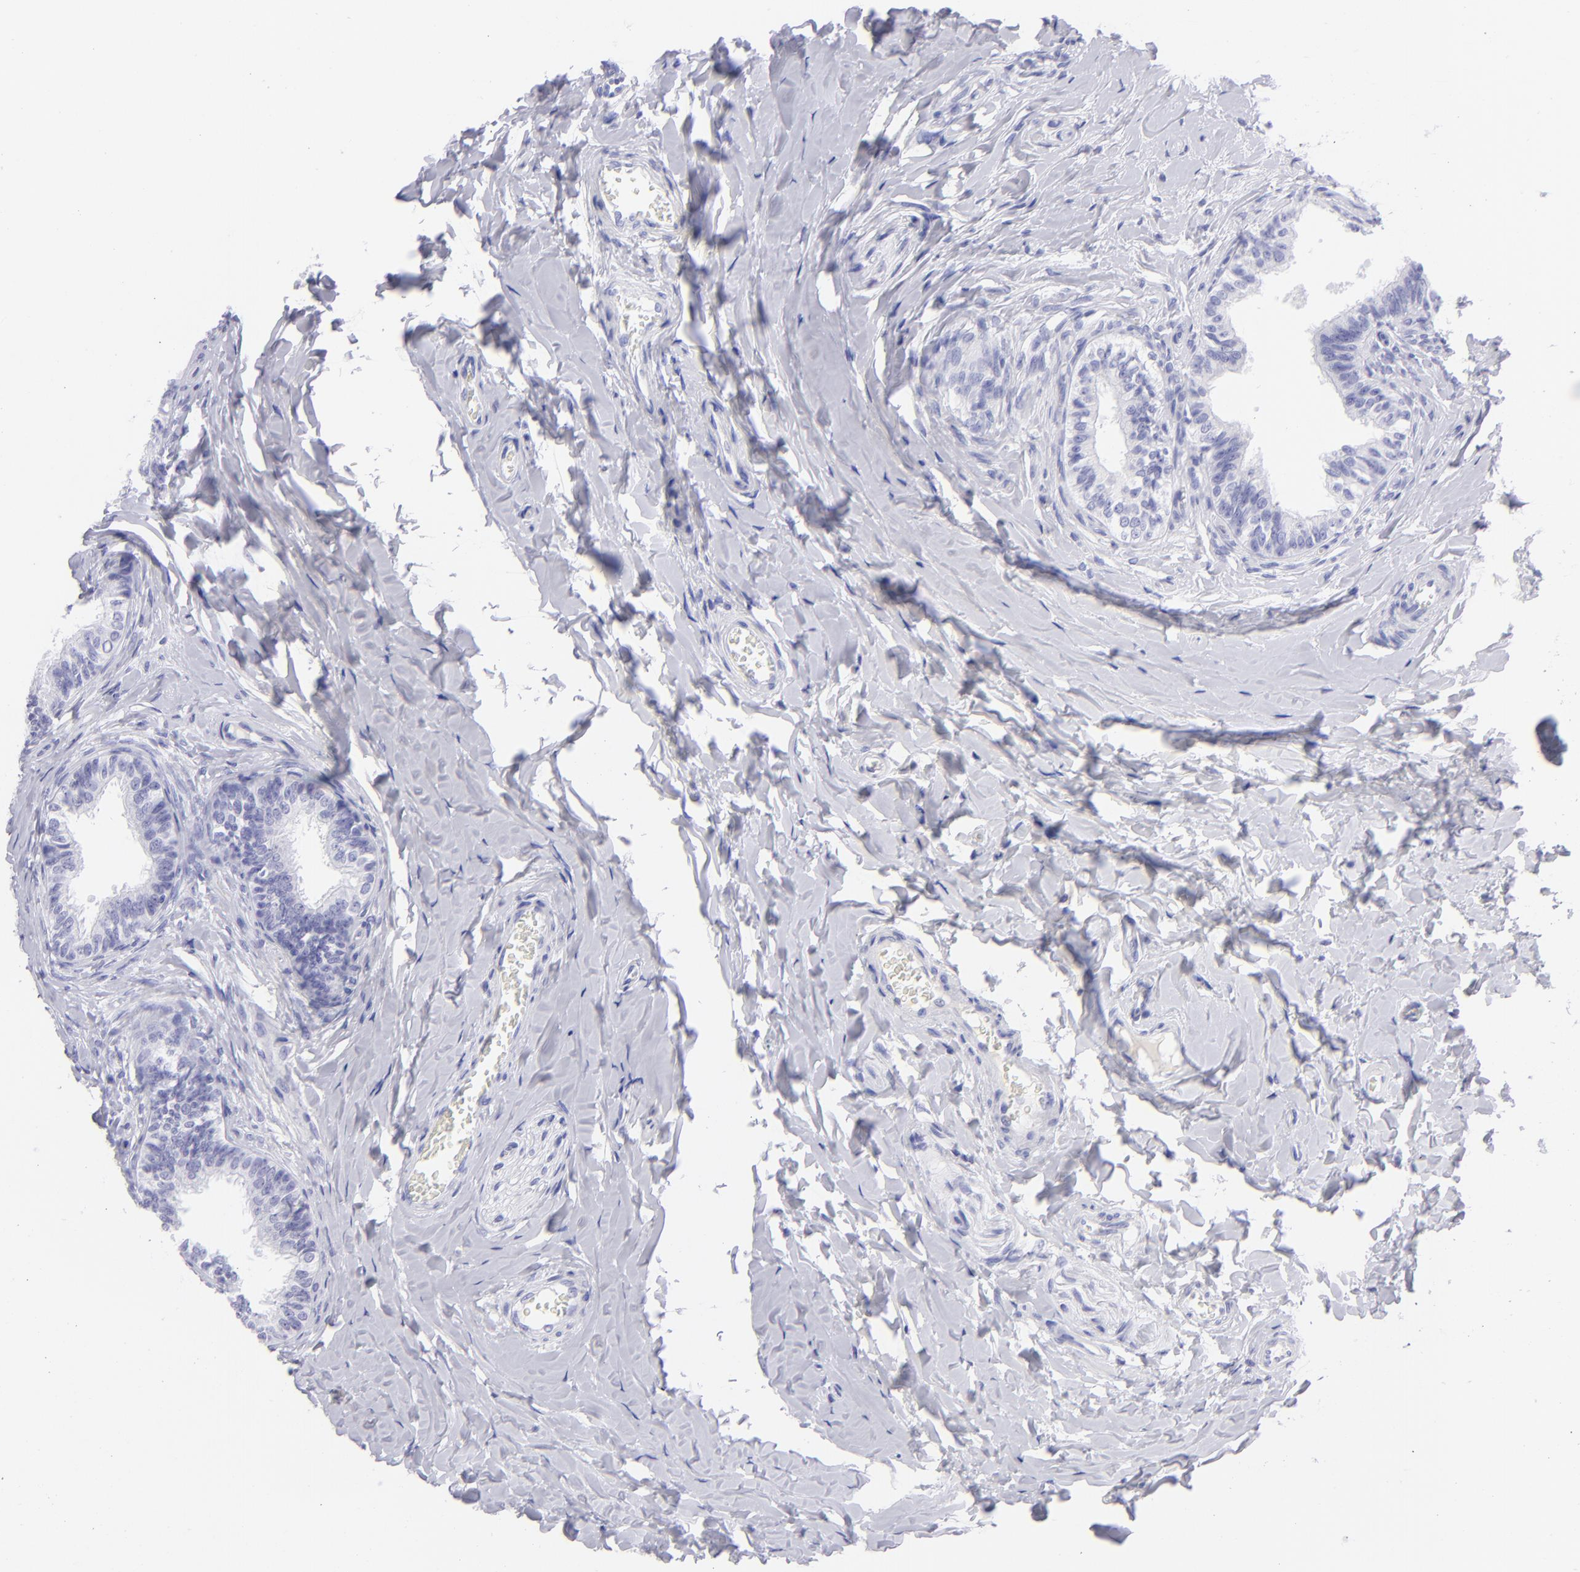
{"staining": {"intensity": "negative", "quantity": "none", "location": "none"}, "tissue": "epididymis", "cell_type": "Glandular cells", "image_type": "normal", "snomed": [{"axis": "morphology", "description": "Normal tissue, NOS"}, {"axis": "topography", "description": "Soft tissue"}, {"axis": "topography", "description": "Epididymis"}], "caption": "Immunohistochemical staining of benign human epididymis demonstrates no significant expression in glandular cells.", "gene": "SLC1A2", "patient": {"sex": "male", "age": 26}}